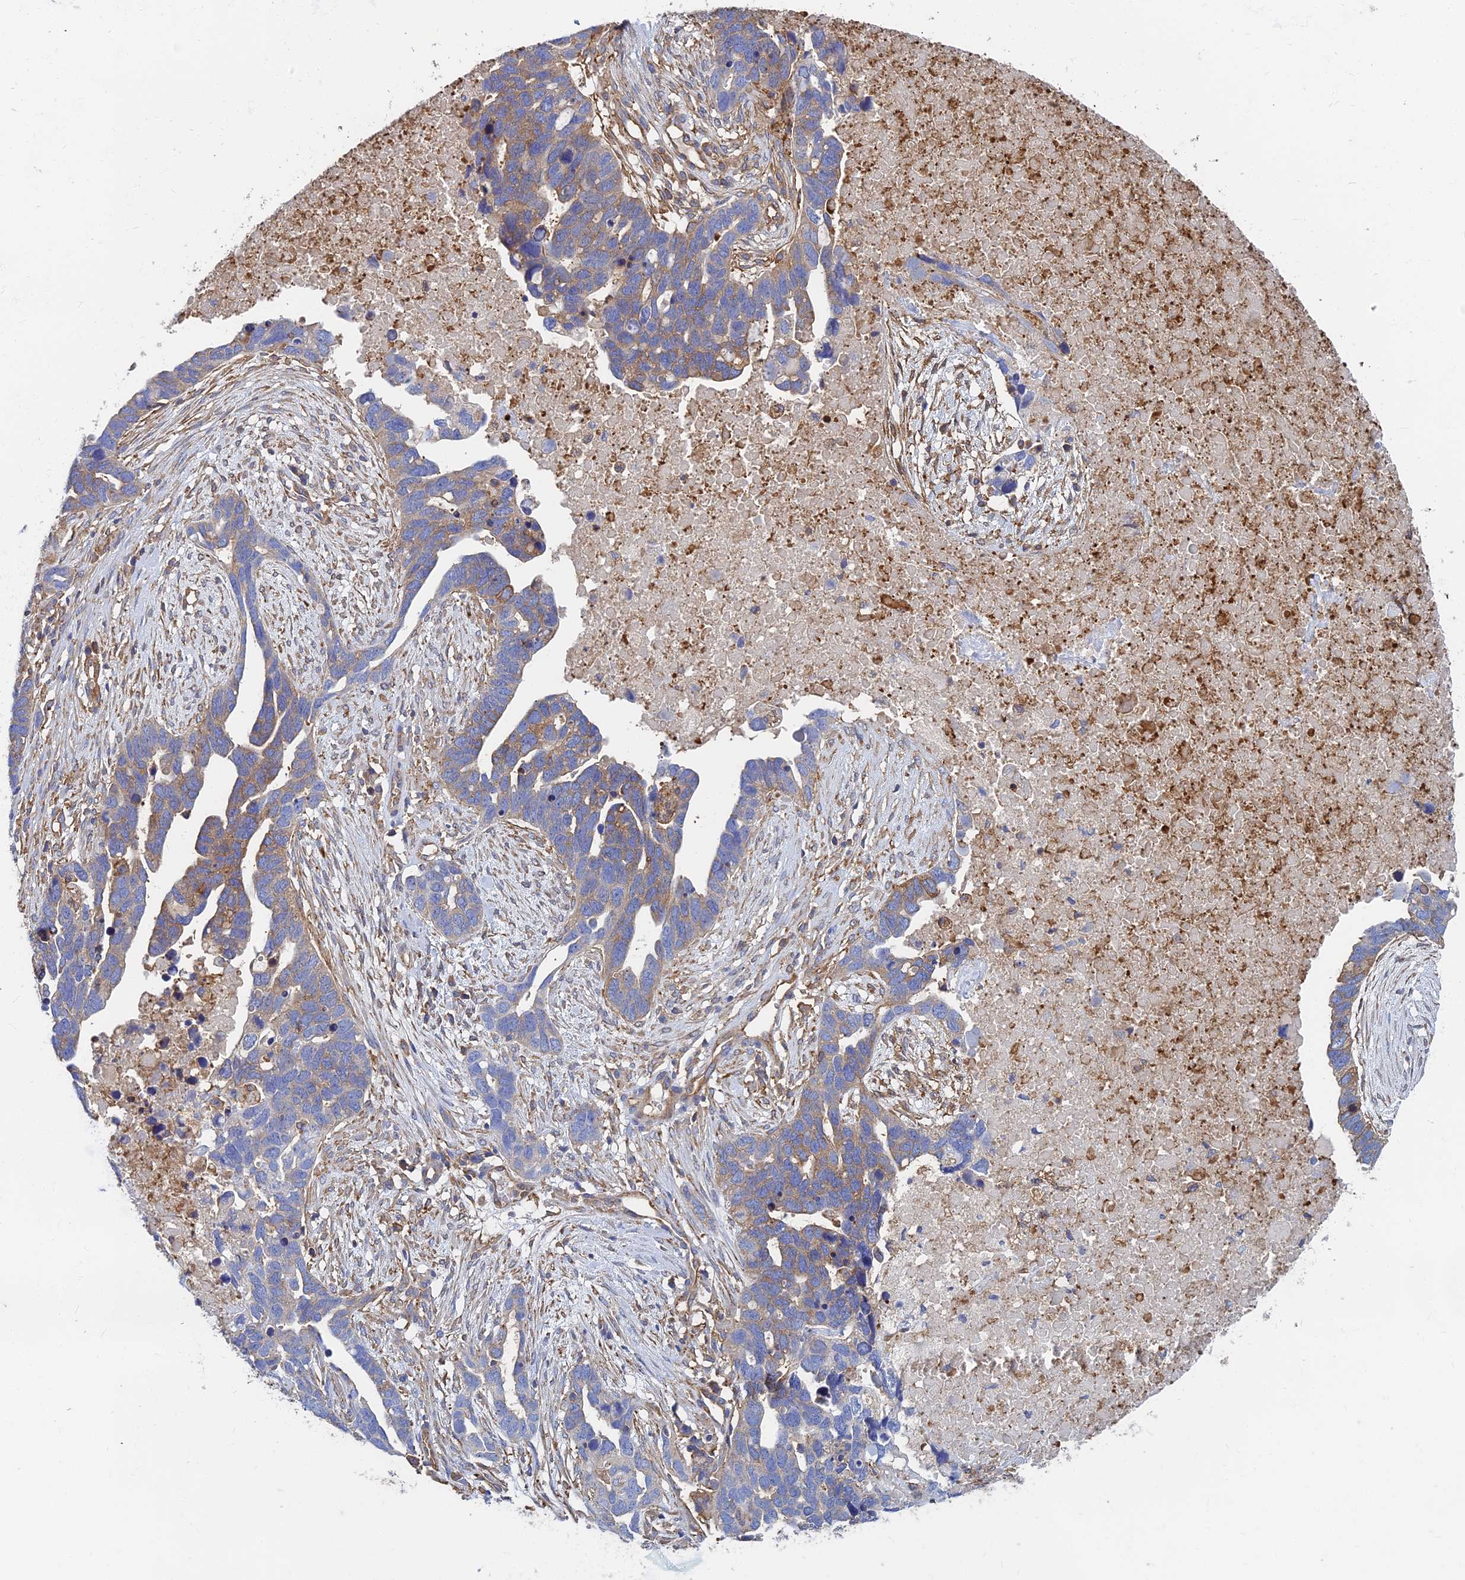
{"staining": {"intensity": "moderate", "quantity": "<25%", "location": "cytoplasmic/membranous"}, "tissue": "ovarian cancer", "cell_type": "Tumor cells", "image_type": "cancer", "snomed": [{"axis": "morphology", "description": "Cystadenocarcinoma, serous, NOS"}, {"axis": "topography", "description": "Ovary"}], "caption": "Tumor cells reveal low levels of moderate cytoplasmic/membranous expression in about <25% of cells in ovarian cancer.", "gene": "GPR42", "patient": {"sex": "female", "age": 54}}